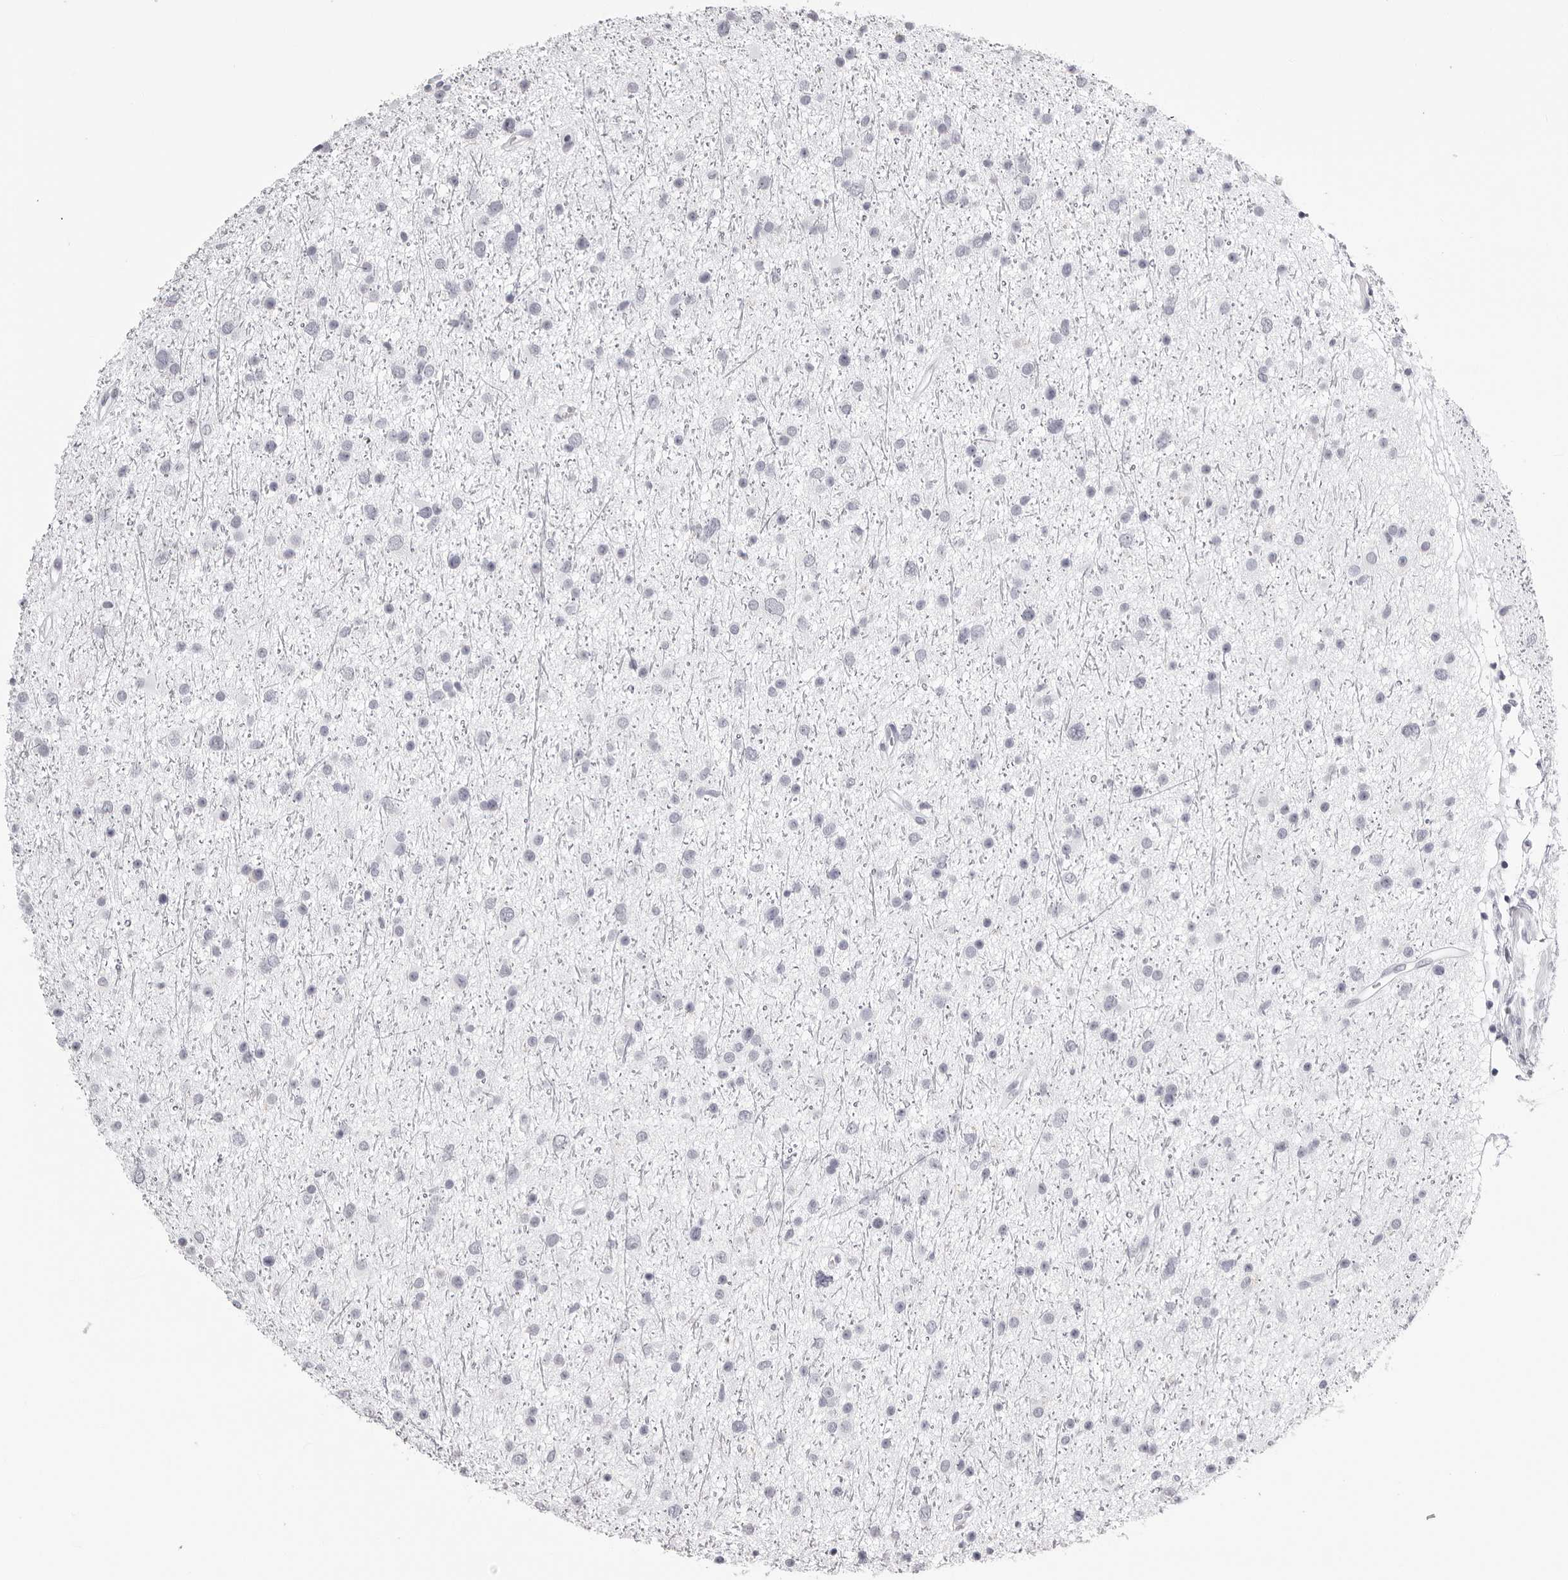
{"staining": {"intensity": "negative", "quantity": "none", "location": "none"}, "tissue": "glioma", "cell_type": "Tumor cells", "image_type": "cancer", "snomed": [{"axis": "morphology", "description": "Glioma, malignant, Low grade"}, {"axis": "topography", "description": "Cerebral cortex"}], "caption": "Tumor cells show no significant protein staining in glioma.", "gene": "CST1", "patient": {"sex": "female", "age": 39}}